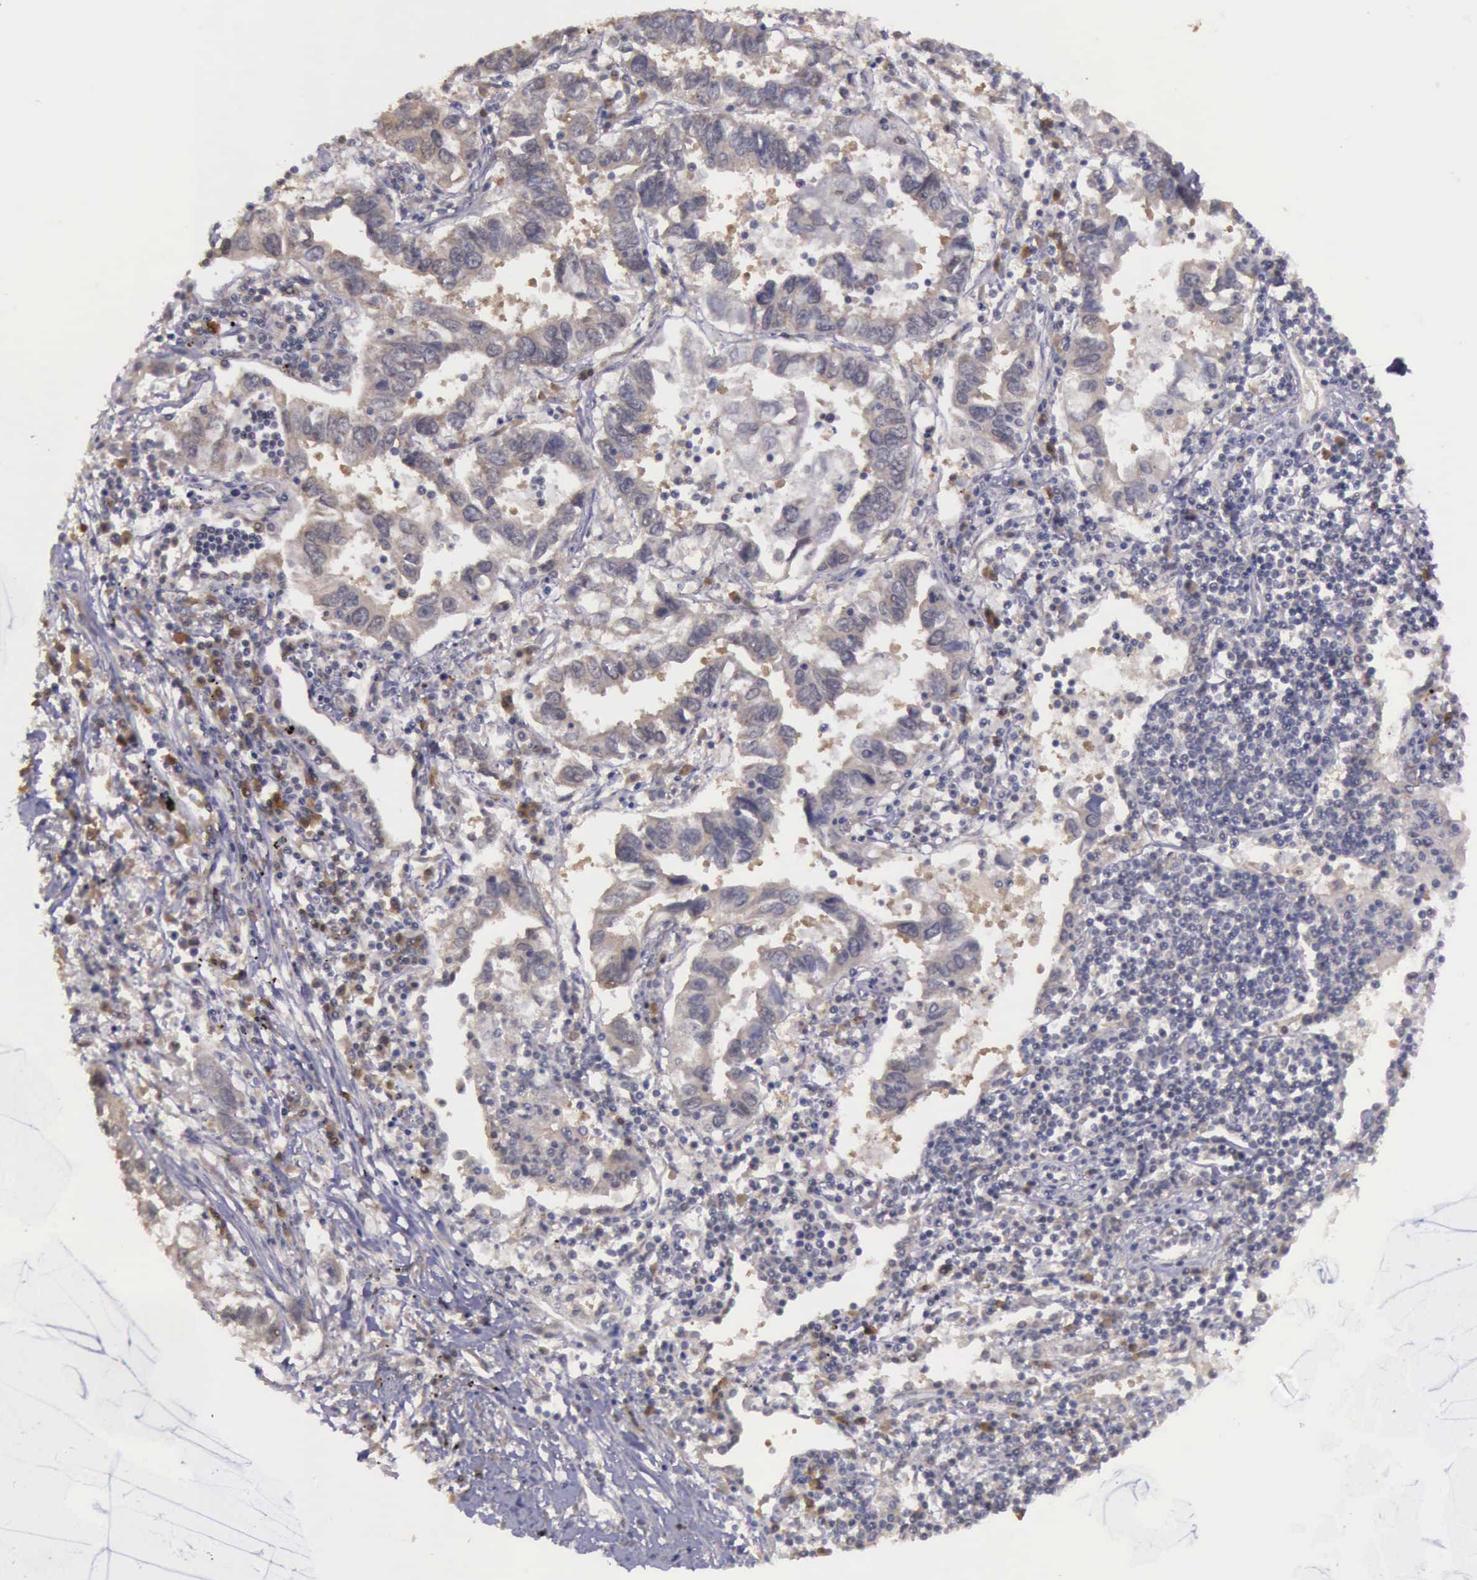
{"staining": {"intensity": "weak", "quantity": ">75%", "location": "cytoplasmic/membranous"}, "tissue": "lung cancer", "cell_type": "Tumor cells", "image_type": "cancer", "snomed": [{"axis": "morphology", "description": "Adenocarcinoma, NOS"}, {"axis": "topography", "description": "Lung"}], "caption": "Immunohistochemistry histopathology image of neoplastic tissue: lung cancer stained using immunohistochemistry displays low levels of weak protein expression localized specifically in the cytoplasmic/membranous of tumor cells, appearing as a cytoplasmic/membranous brown color.", "gene": "EIF5", "patient": {"sex": "male", "age": 48}}